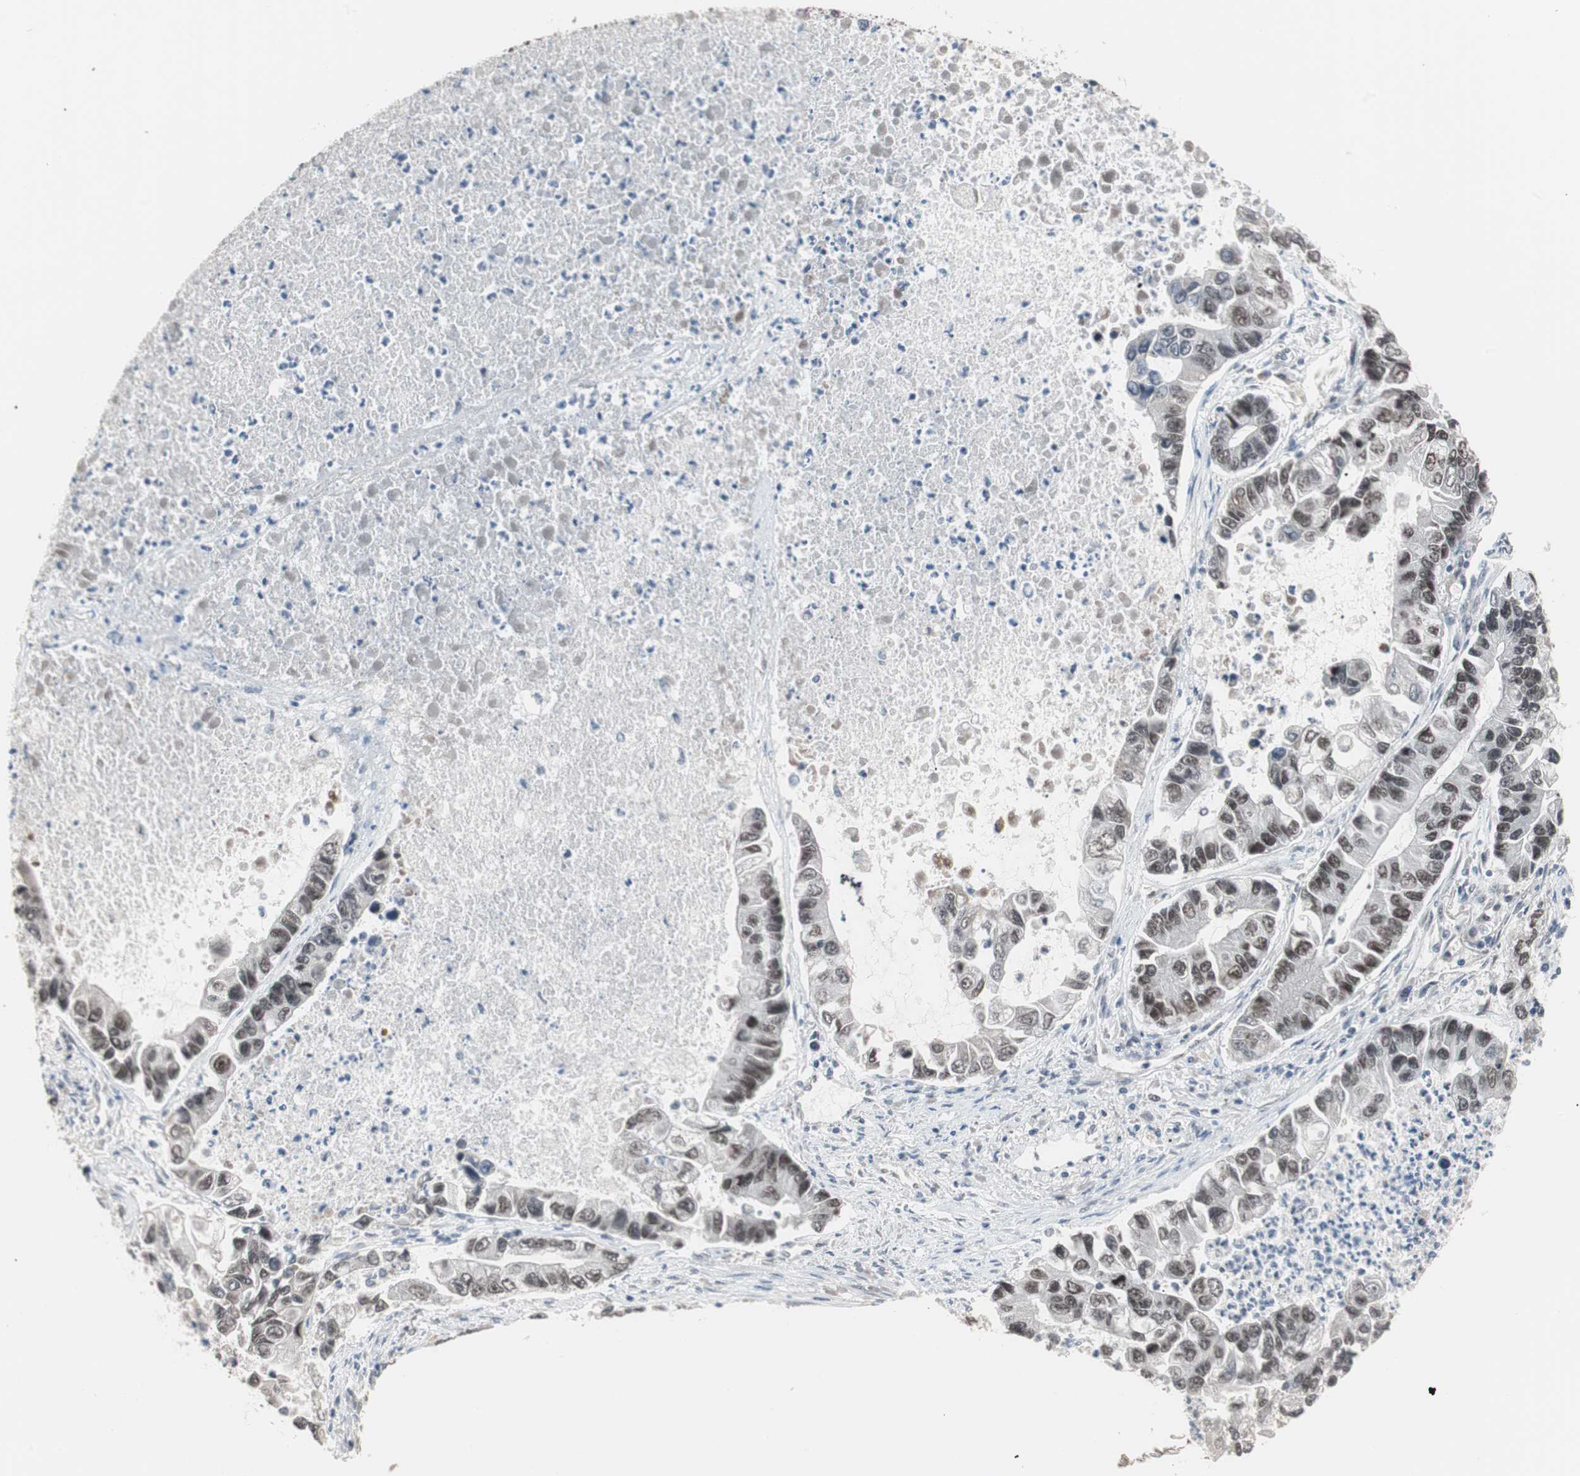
{"staining": {"intensity": "moderate", "quantity": ">75%", "location": "nuclear"}, "tissue": "lung cancer", "cell_type": "Tumor cells", "image_type": "cancer", "snomed": [{"axis": "morphology", "description": "Adenocarcinoma, NOS"}, {"axis": "topography", "description": "Lung"}], "caption": "Immunohistochemical staining of lung cancer shows medium levels of moderate nuclear positivity in about >75% of tumor cells.", "gene": "LIG3", "patient": {"sex": "female", "age": 51}}